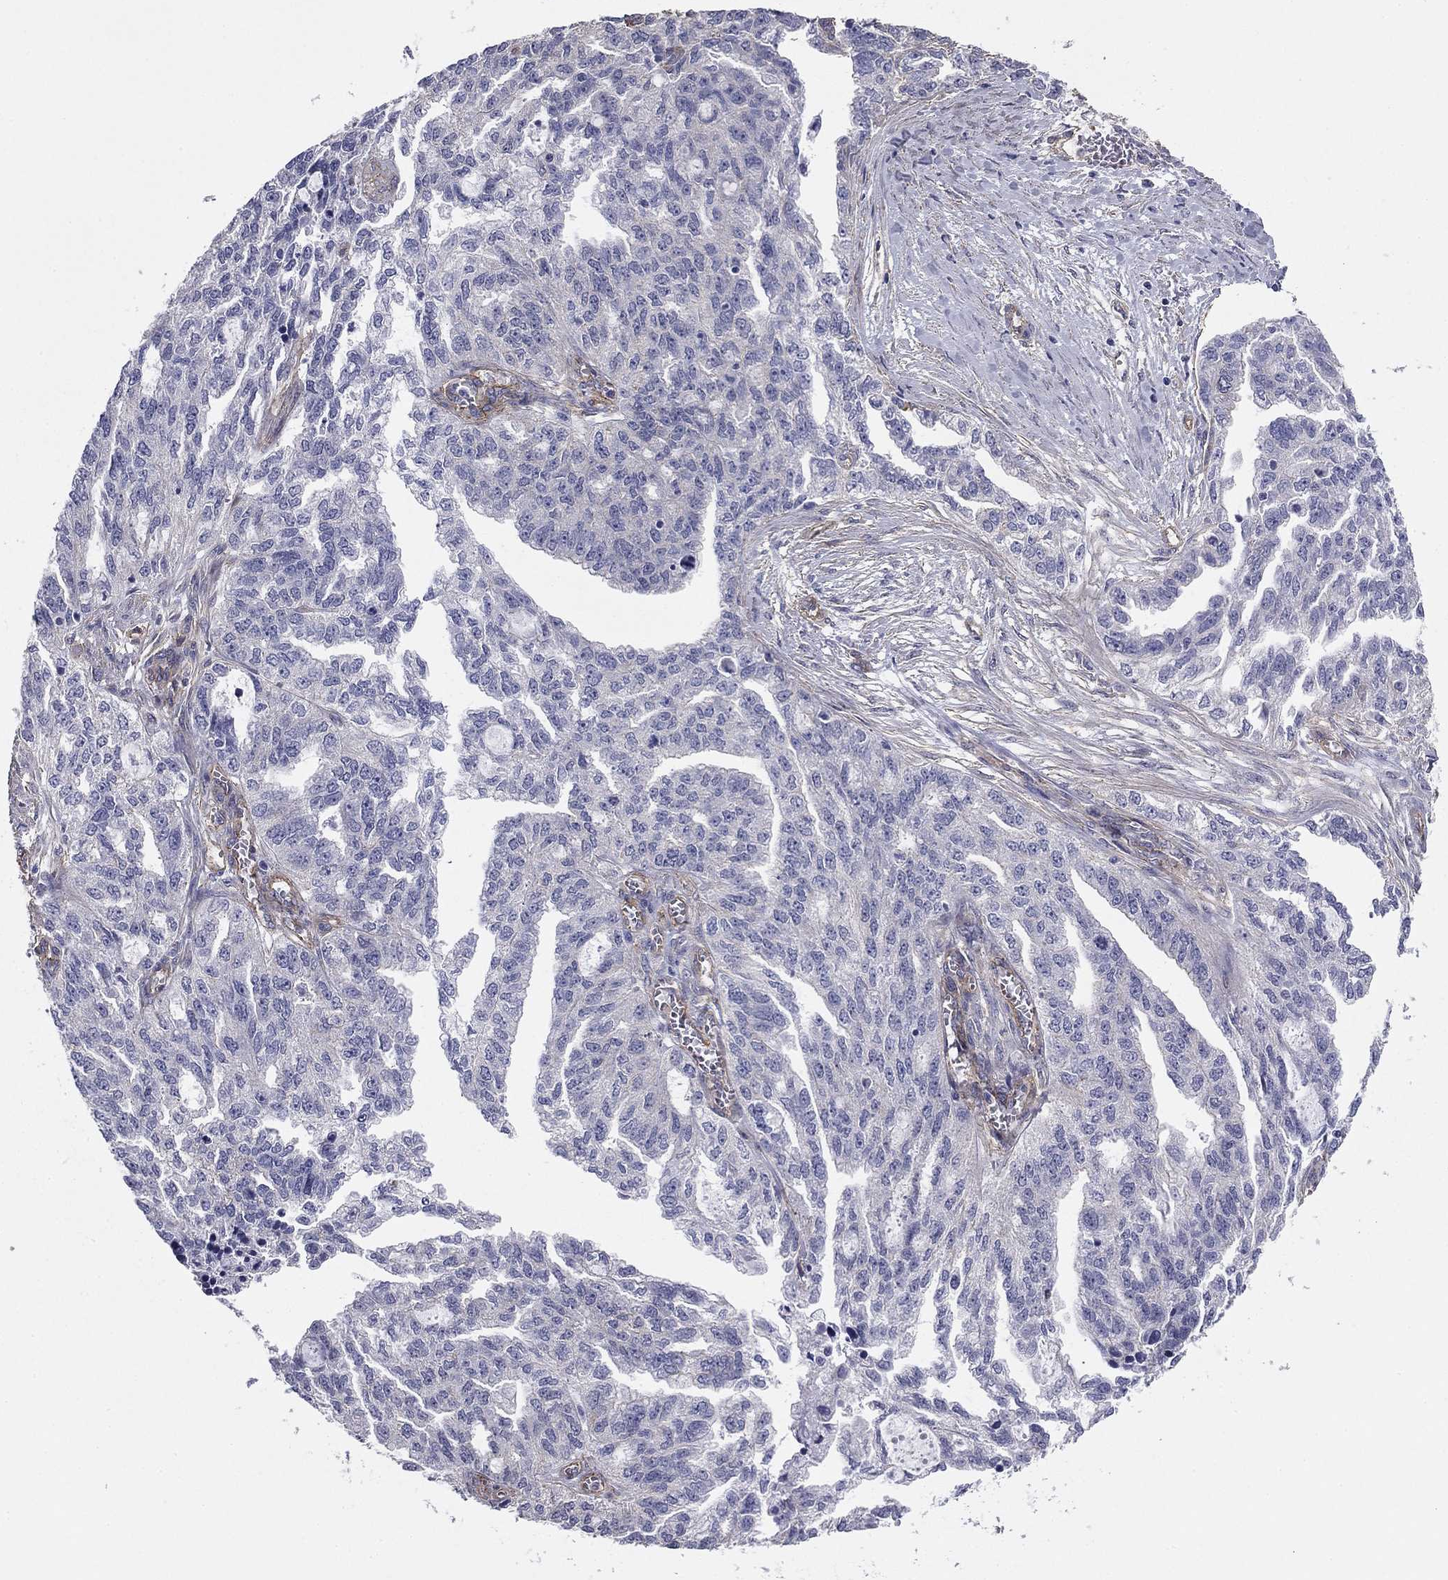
{"staining": {"intensity": "negative", "quantity": "none", "location": "none"}, "tissue": "ovarian cancer", "cell_type": "Tumor cells", "image_type": "cancer", "snomed": [{"axis": "morphology", "description": "Cystadenocarcinoma, serous, NOS"}, {"axis": "topography", "description": "Ovary"}], "caption": "Tumor cells show no significant expression in ovarian cancer. (DAB (3,3'-diaminobenzidine) immunohistochemistry (IHC) with hematoxylin counter stain).", "gene": "TCHH", "patient": {"sex": "female", "age": 51}}